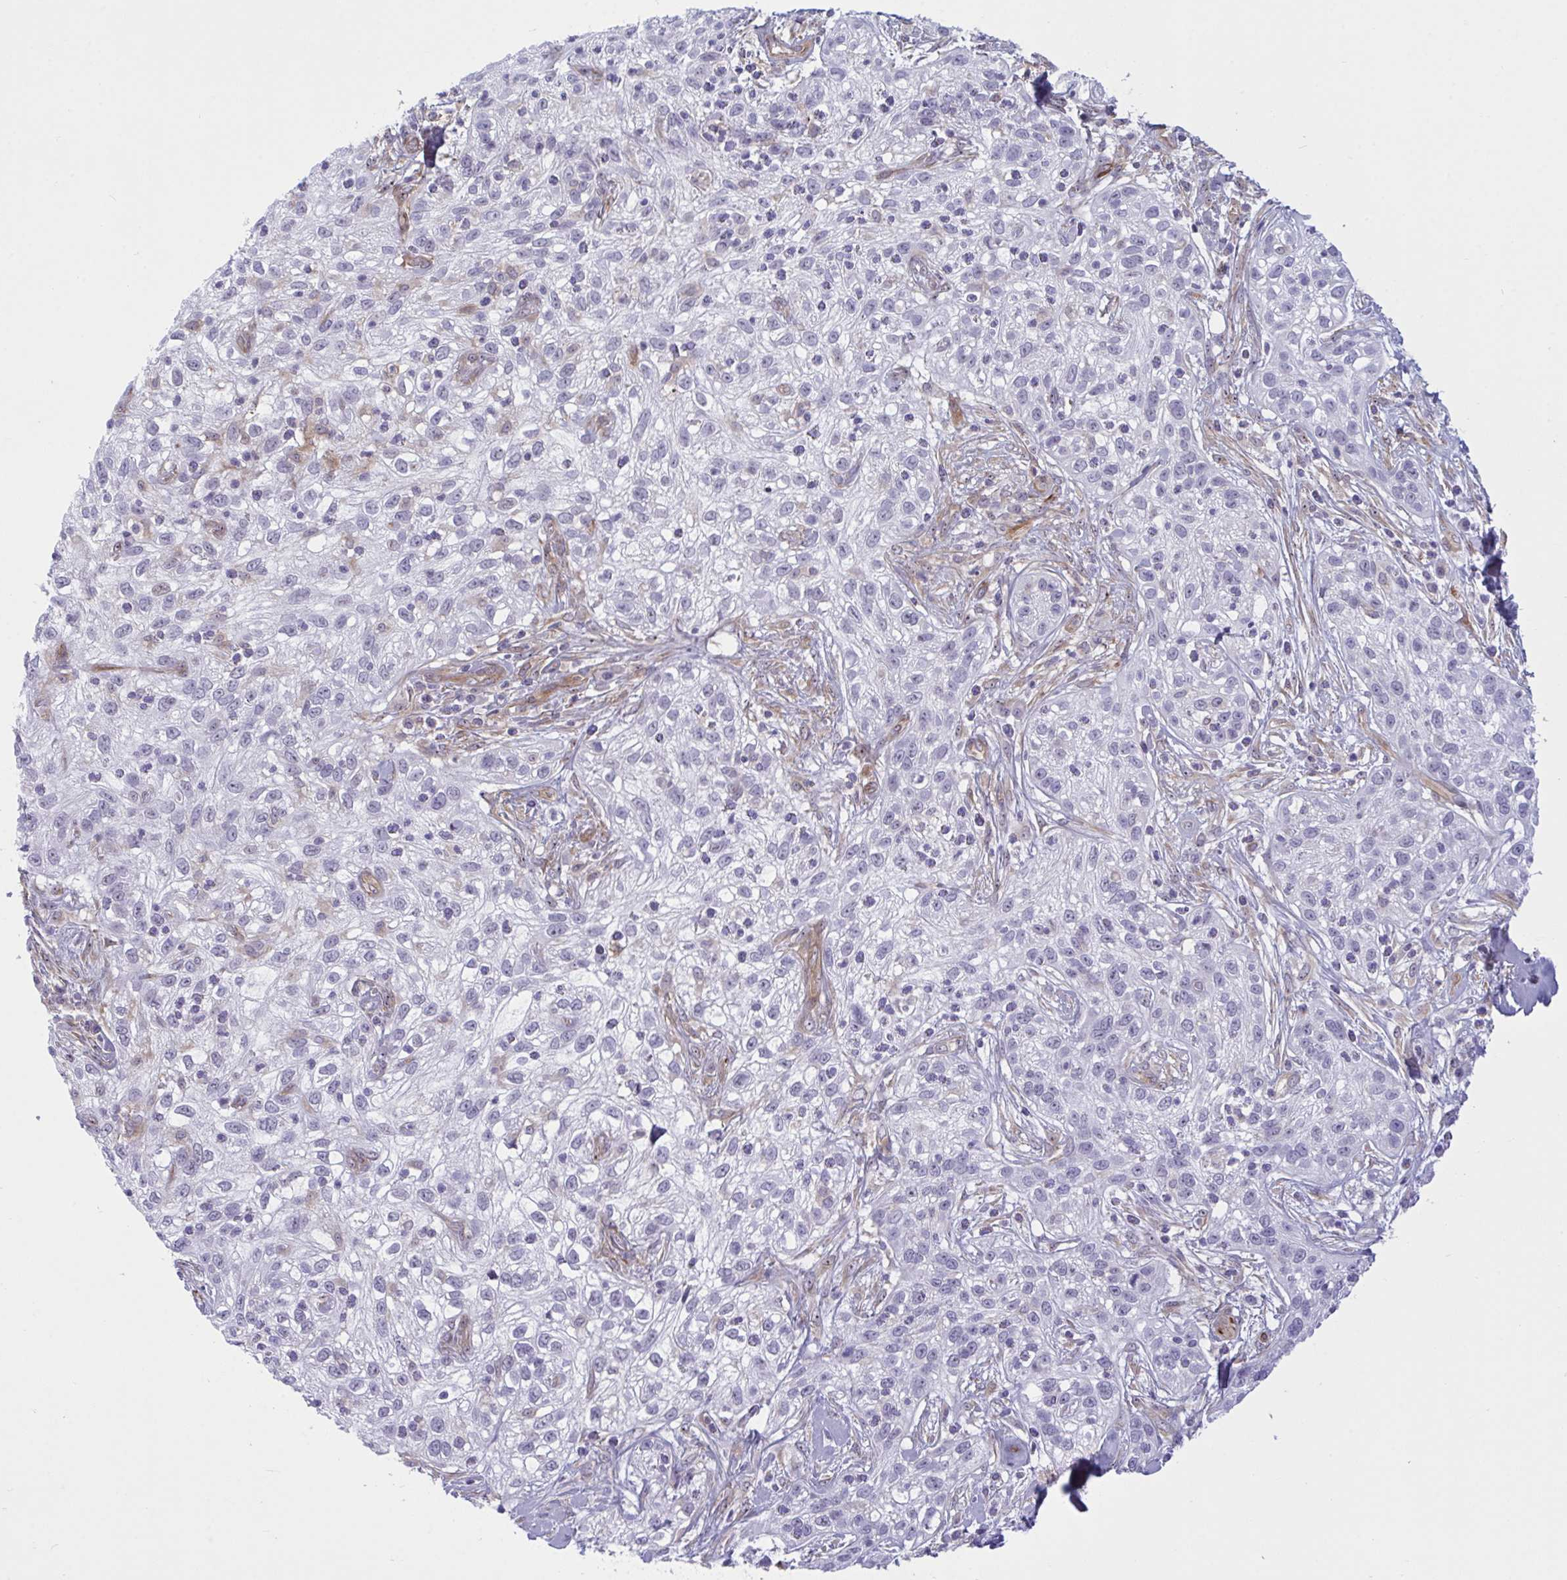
{"staining": {"intensity": "negative", "quantity": "none", "location": "none"}, "tissue": "skin cancer", "cell_type": "Tumor cells", "image_type": "cancer", "snomed": [{"axis": "morphology", "description": "Squamous cell carcinoma, NOS"}, {"axis": "topography", "description": "Skin"}], "caption": "There is no significant expression in tumor cells of skin cancer (squamous cell carcinoma).", "gene": "PRRT4", "patient": {"sex": "male", "age": 82}}